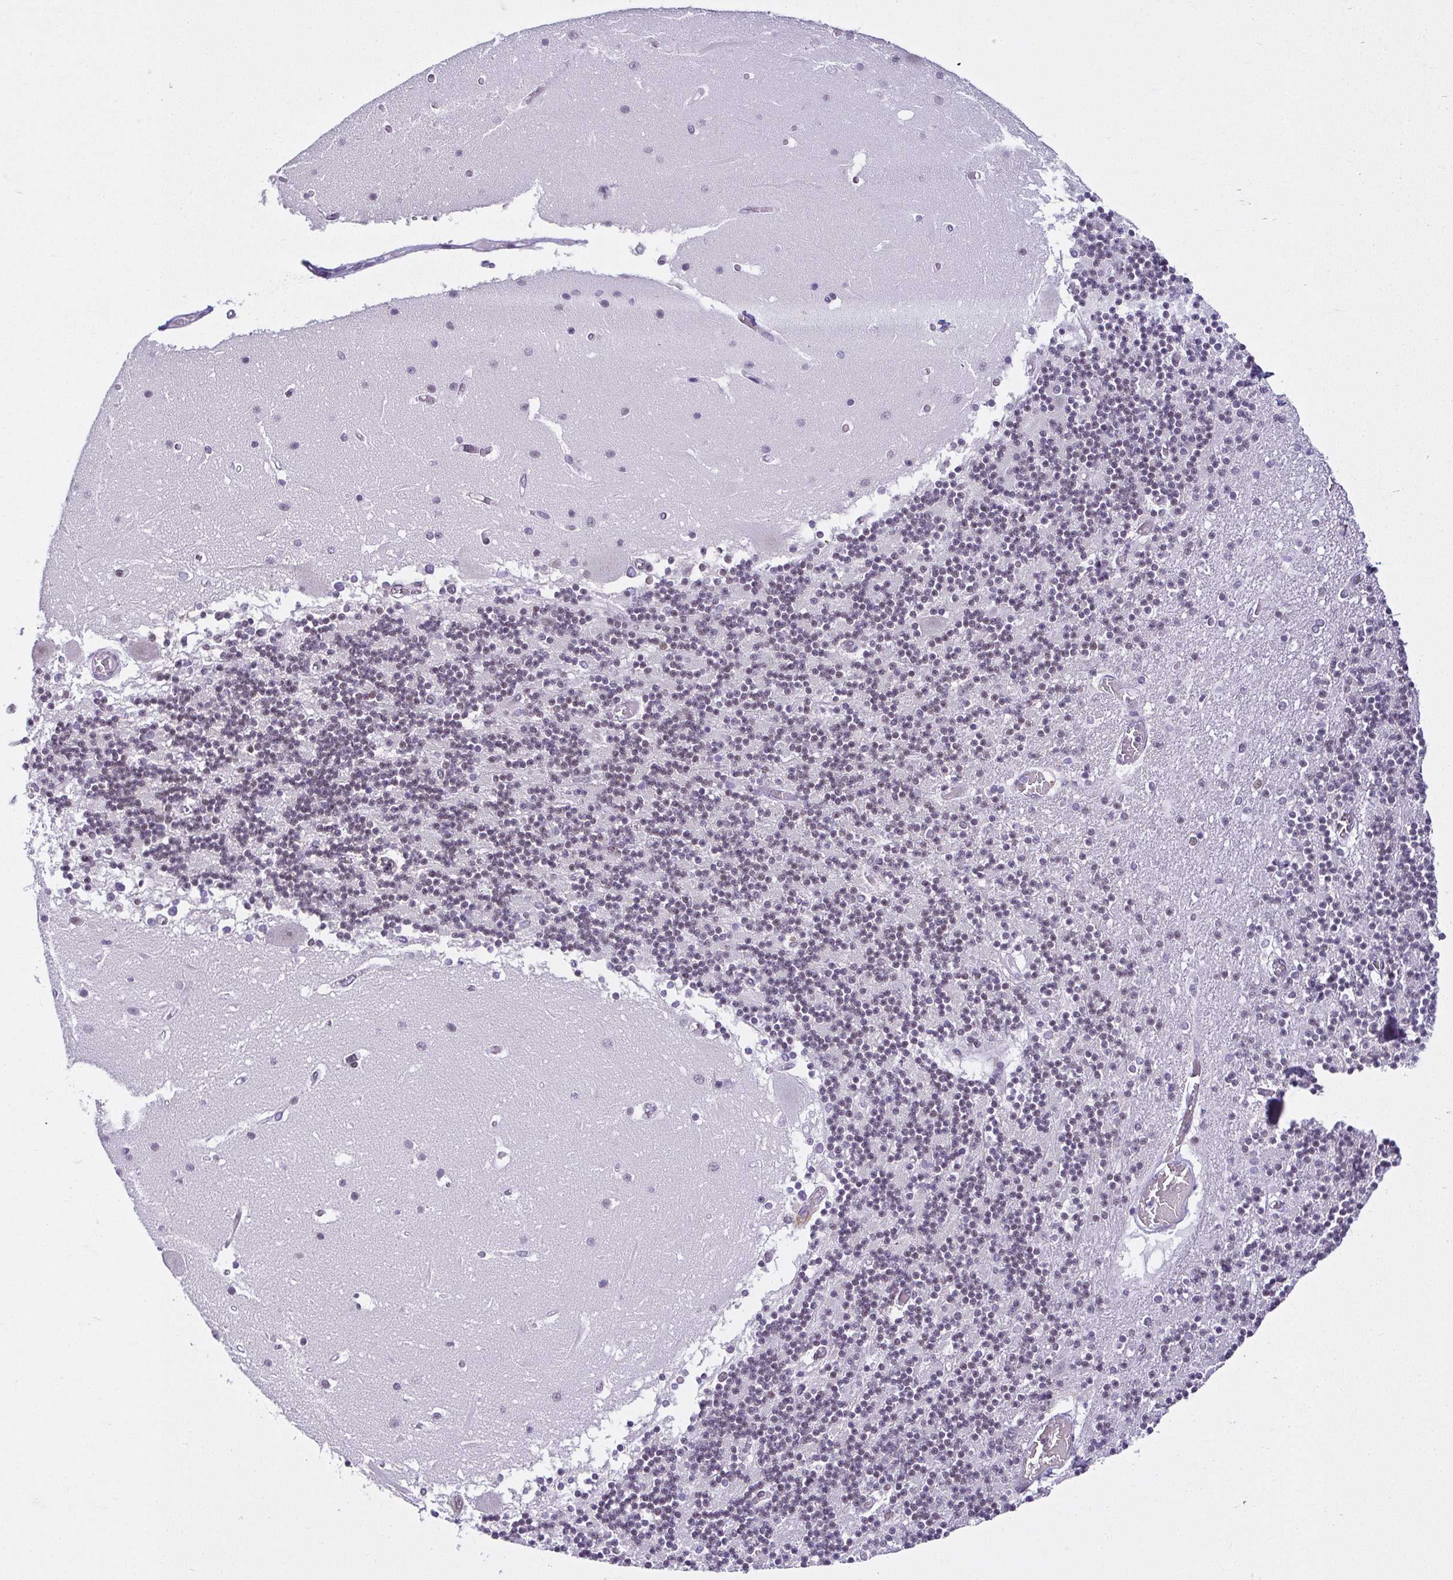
{"staining": {"intensity": "negative", "quantity": "none", "location": "none"}, "tissue": "cerebellum", "cell_type": "Cells in granular layer", "image_type": "normal", "snomed": [{"axis": "morphology", "description": "Normal tissue, NOS"}, {"axis": "topography", "description": "Cerebellum"}], "caption": "Micrograph shows no significant protein expression in cells in granular layer of unremarkable cerebellum.", "gene": "RBM3", "patient": {"sex": "female", "age": 28}}